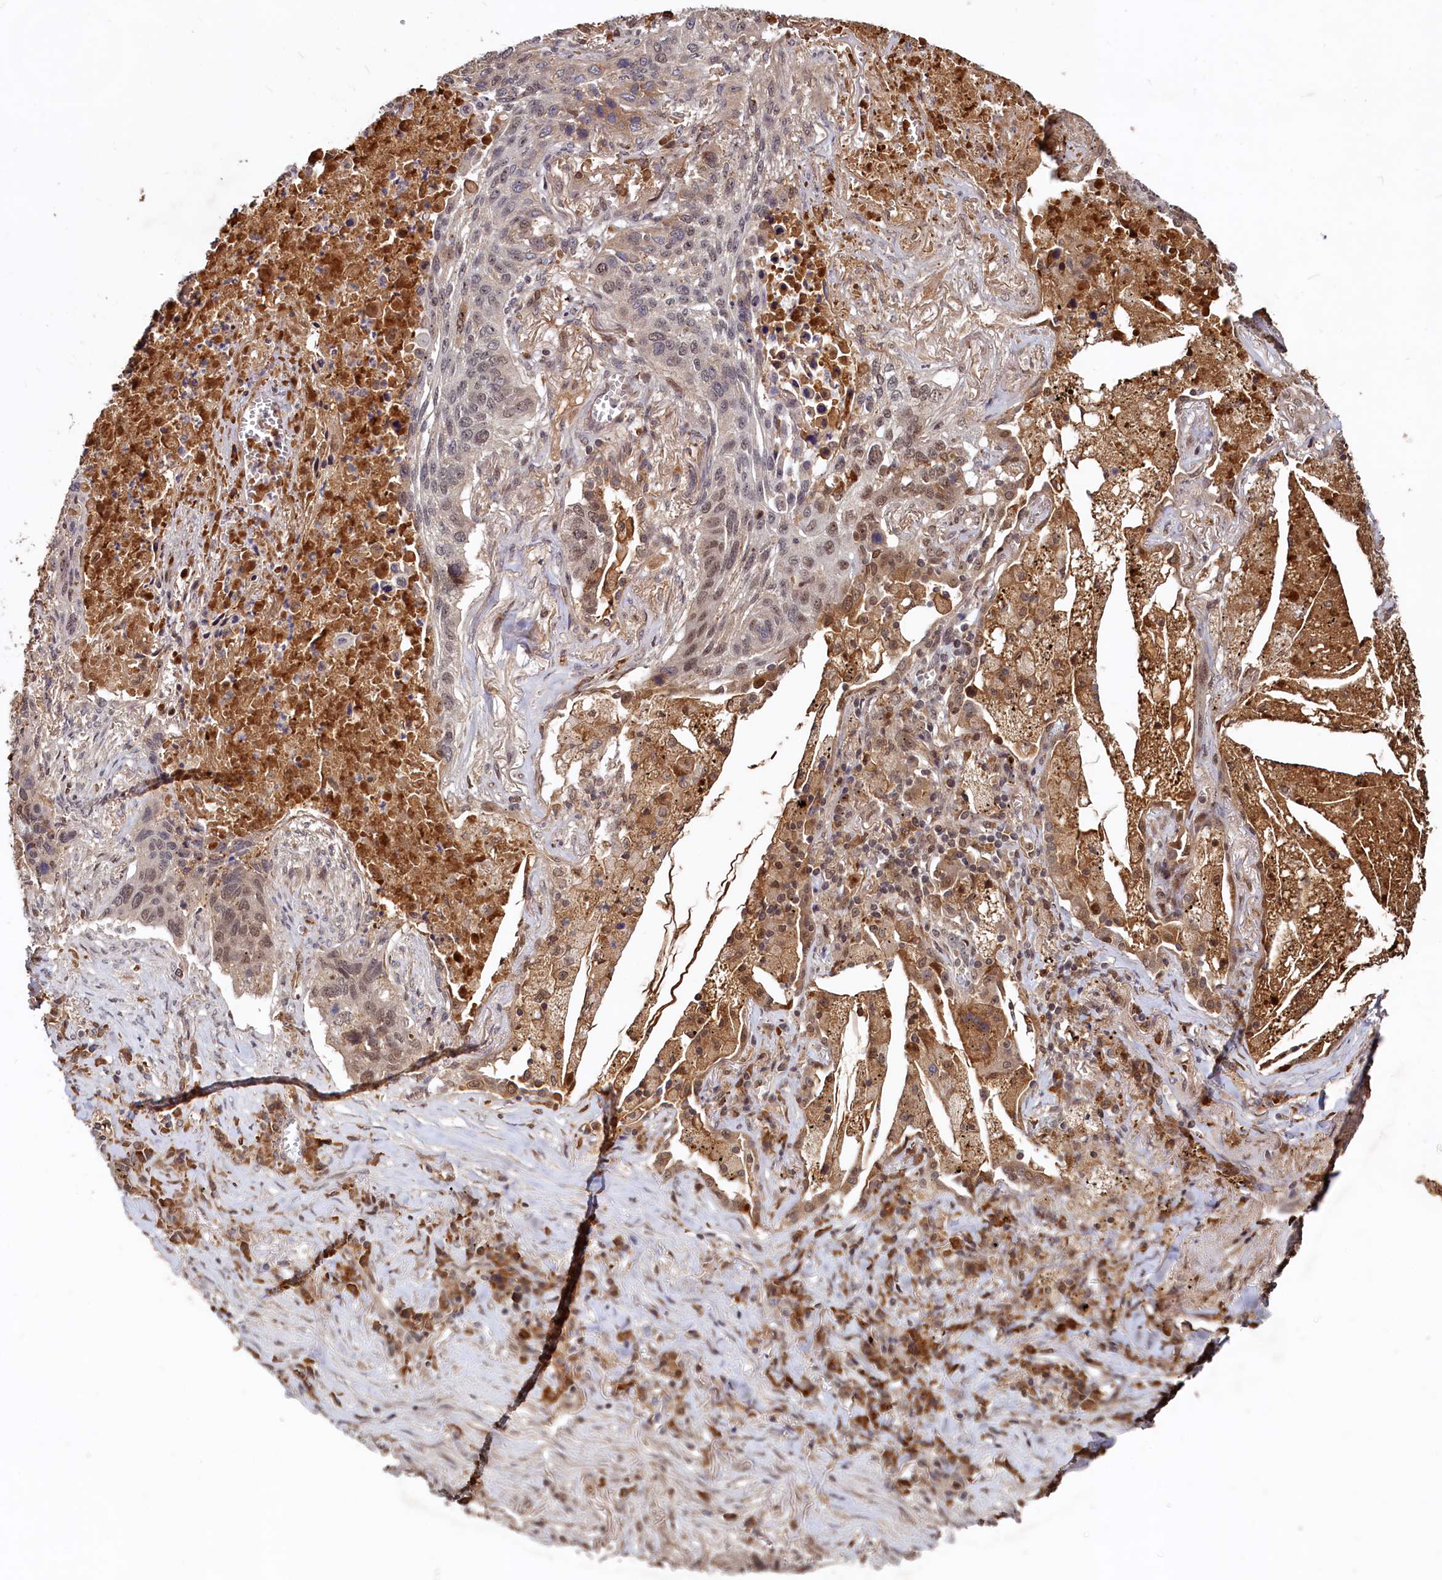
{"staining": {"intensity": "weak", "quantity": "<25%", "location": "nuclear"}, "tissue": "lung cancer", "cell_type": "Tumor cells", "image_type": "cancer", "snomed": [{"axis": "morphology", "description": "Squamous cell carcinoma, NOS"}, {"axis": "topography", "description": "Lung"}], "caption": "Immunohistochemistry (IHC) of lung squamous cell carcinoma displays no positivity in tumor cells.", "gene": "TRAPPC4", "patient": {"sex": "female", "age": 63}}